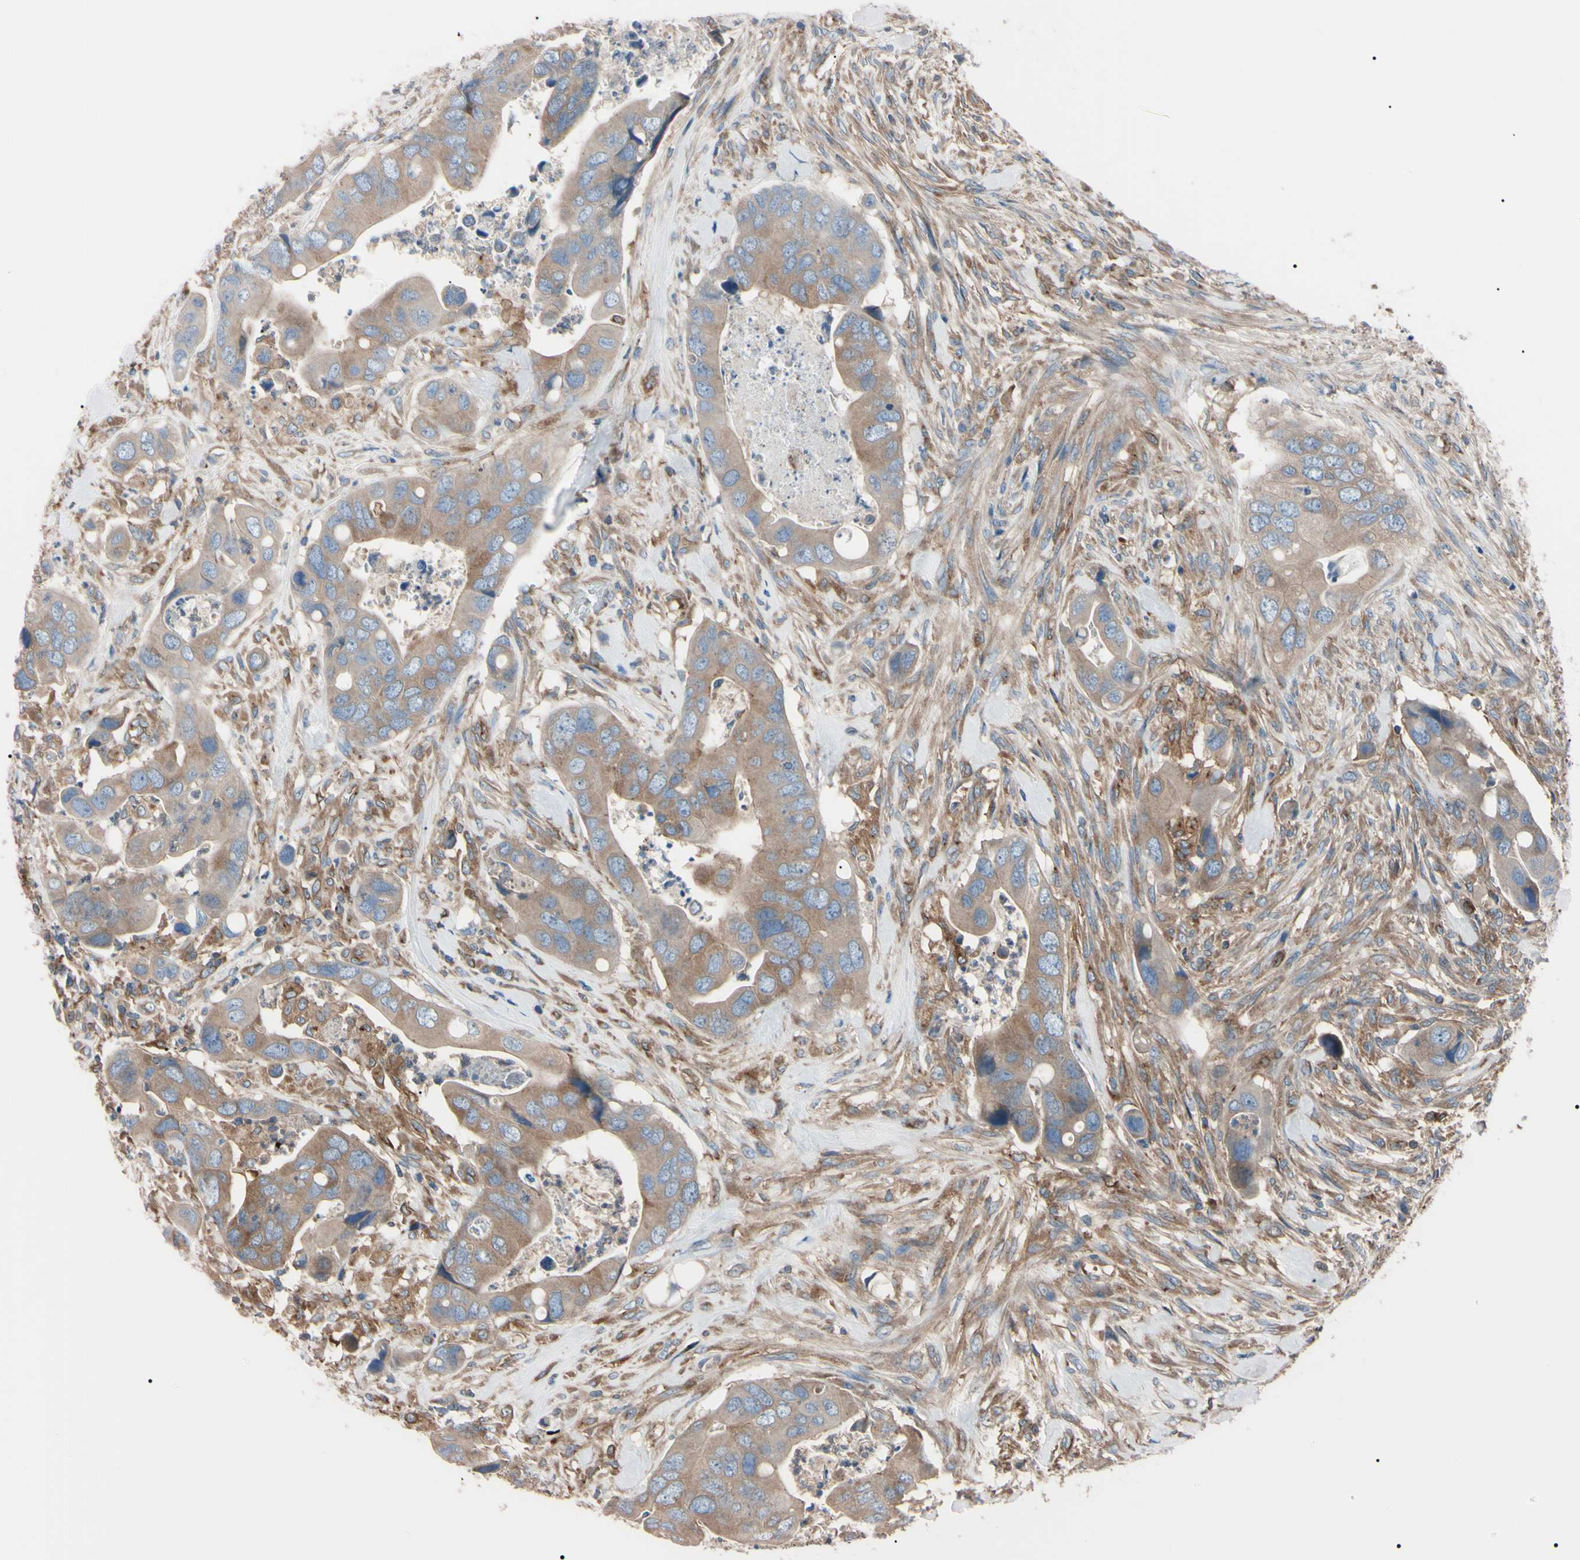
{"staining": {"intensity": "weak", "quantity": ">75%", "location": "cytoplasmic/membranous"}, "tissue": "colorectal cancer", "cell_type": "Tumor cells", "image_type": "cancer", "snomed": [{"axis": "morphology", "description": "Adenocarcinoma, NOS"}, {"axis": "topography", "description": "Rectum"}], "caption": "DAB (3,3'-diaminobenzidine) immunohistochemical staining of human colorectal adenocarcinoma displays weak cytoplasmic/membranous protein expression in about >75% of tumor cells. The staining was performed using DAB, with brown indicating positive protein expression. Nuclei are stained blue with hematoxylin.", "gene": "PRKACA", "patient": {"sex": "female", "age": 57}}